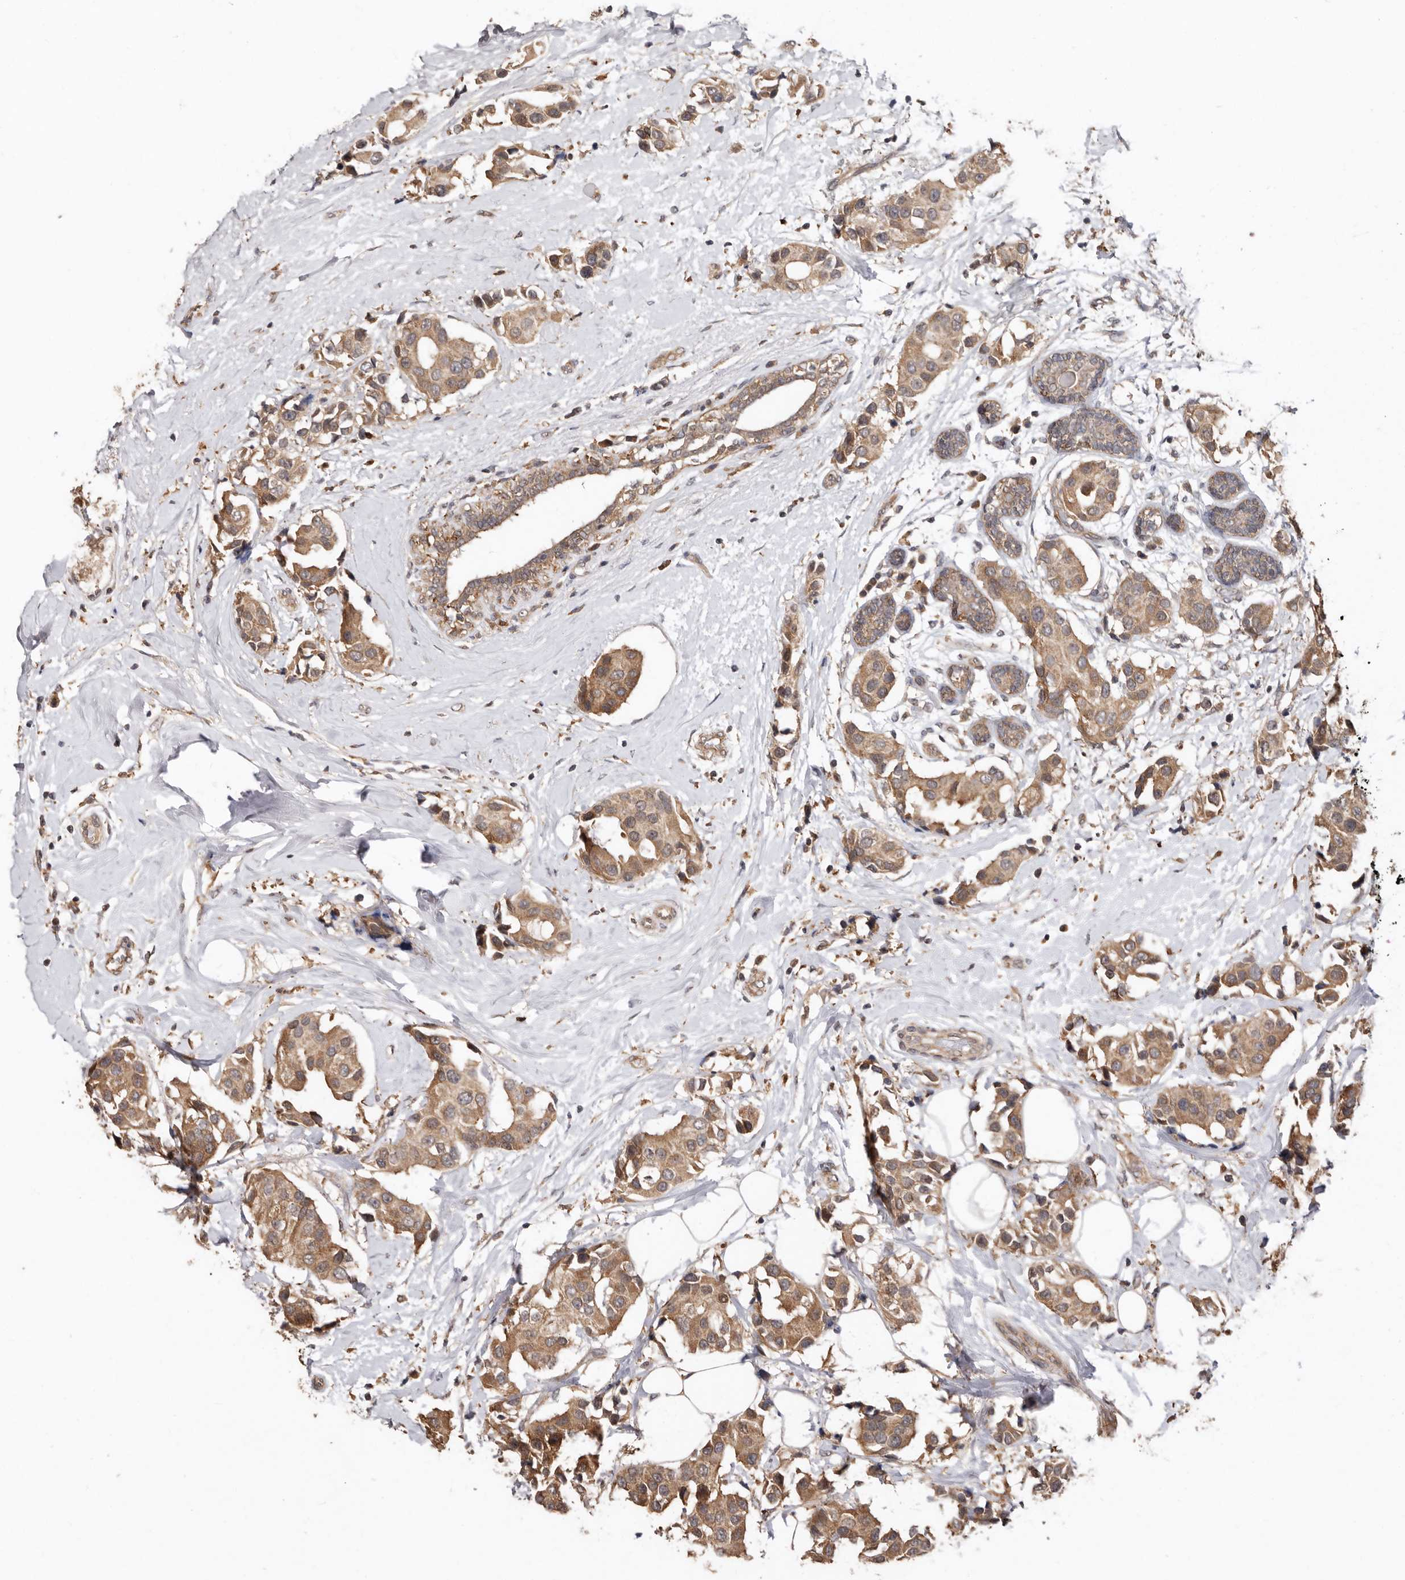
{"staining": {"intensity": "moderate", "quantity": ">75%", "location": "cytoplasmic/membranous"}, "tissue": "breast cancer", "cell_type": "Tumor cells", "image_type": "cancer", "snomed": [{"axis": "morphology", "description": "Normal tissue, NOS"}, {"axis": "morphology", "description": "Duct carcinoma"}, {"axis": "topography", "description": "Breast"}], "caption": "Breast cancer (infiltrating ductal carcinoma) stained with immunohistochemistry (IHC) reveals moderate cytoplasmic/membranous expression in about >75% of tumor cells. (DAB = brown stain, brightfield microscopy at high magnification).", "gene": "RSPO2", "patient": {"sex": "female", "age": 39}}